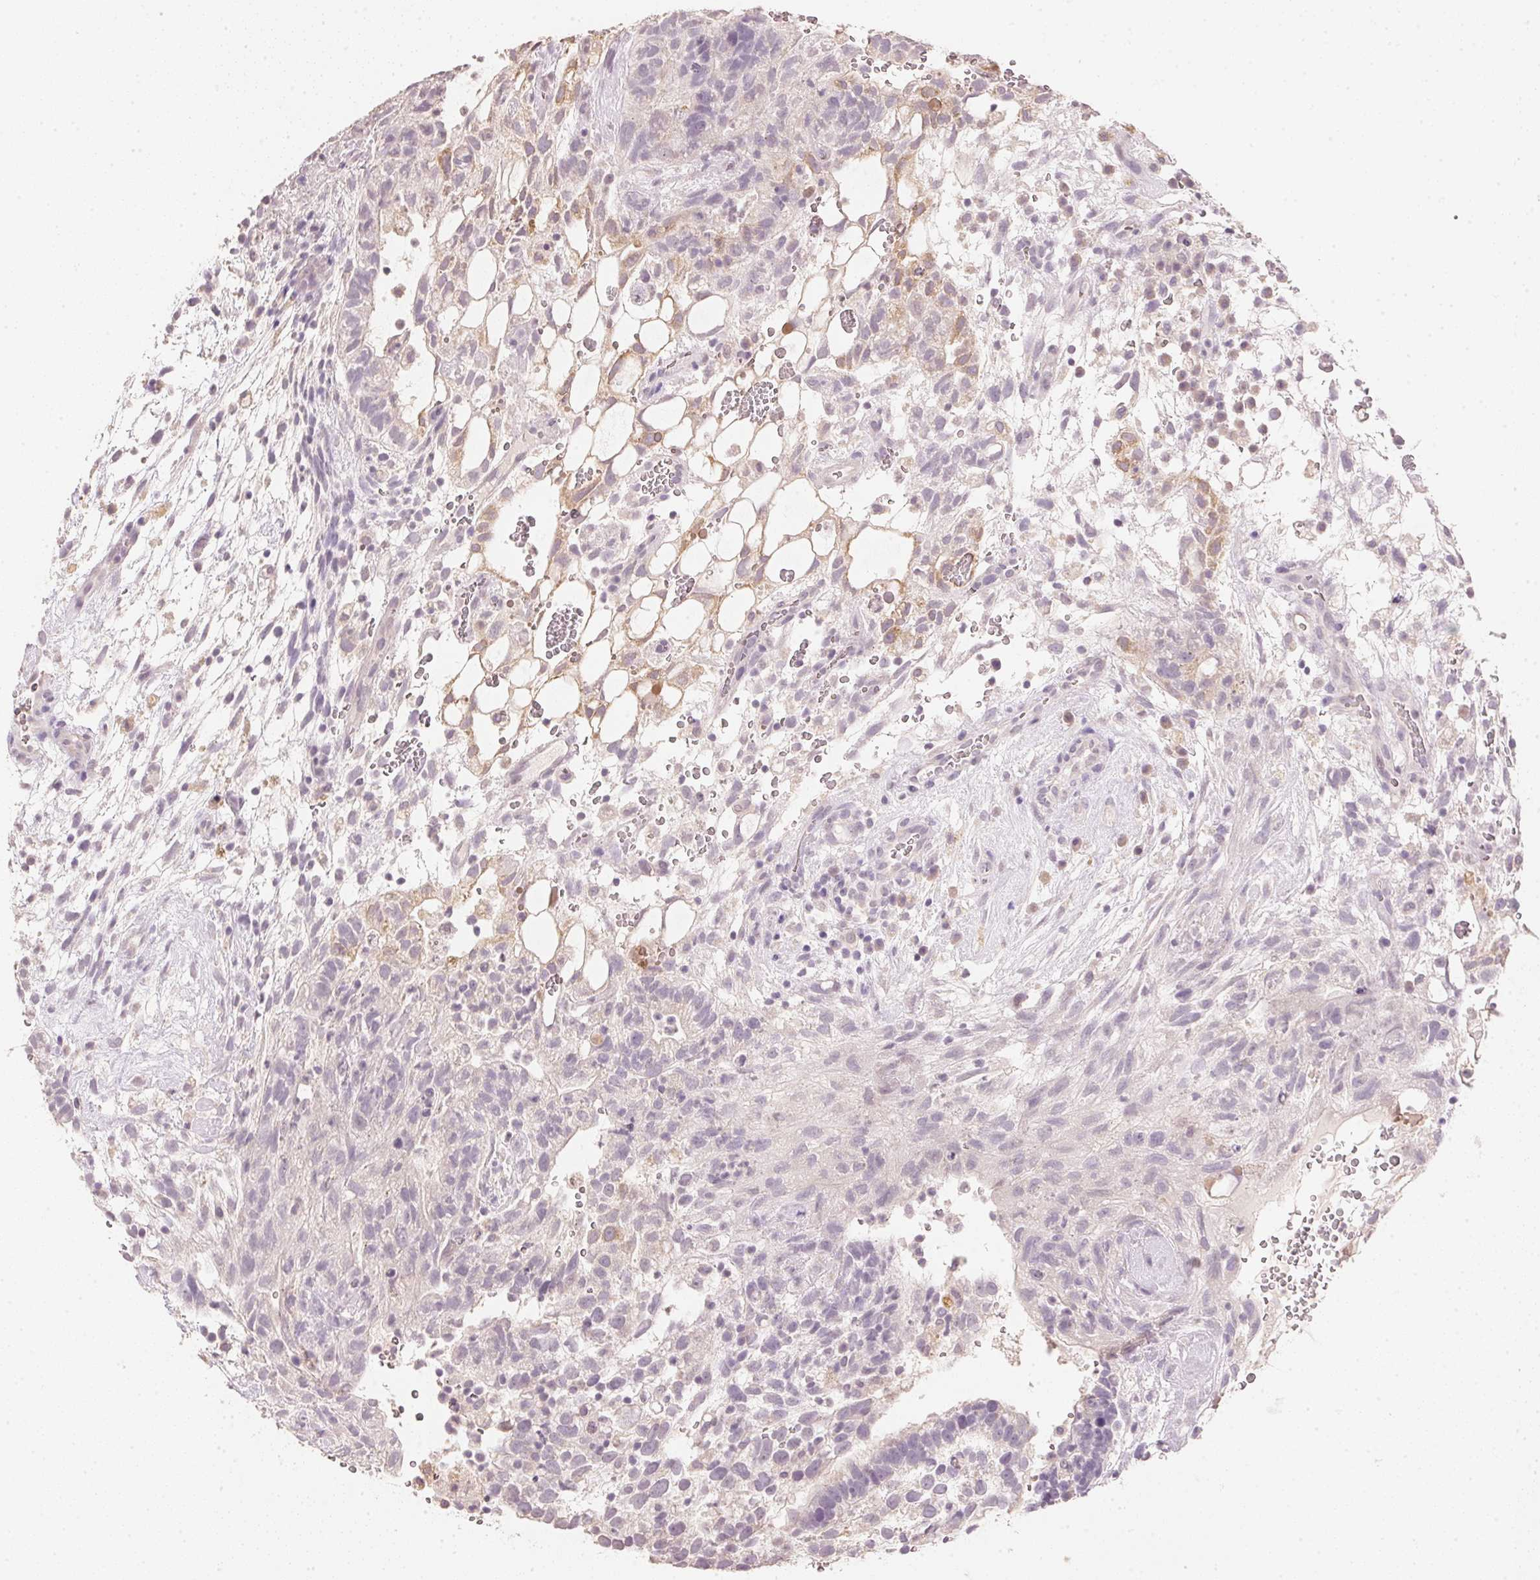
{"staining": {"intensity": "negative", "quantity": "none", "location": "none"}, "tissue": "testis cancer", "cell_type": "Tumor cells", "image_type": "cancer", "snomed": [{"axis": "morphology", "description": "Normal tissue, NOS"}, {"axis": "morphology", "description": "Carcinoma, Embryonal, NOS"}, {"axis": "topography", "description": "Testis"}], "caption": "This micrograph is of embryonal carcinoma (testis) stained with IHC to label a protein in brown with the nuclei are counter-stained blue. There is no positivity in tumor cells.", "gene": "DHCR24", "patient": {"sex": "male", "age": 32}}